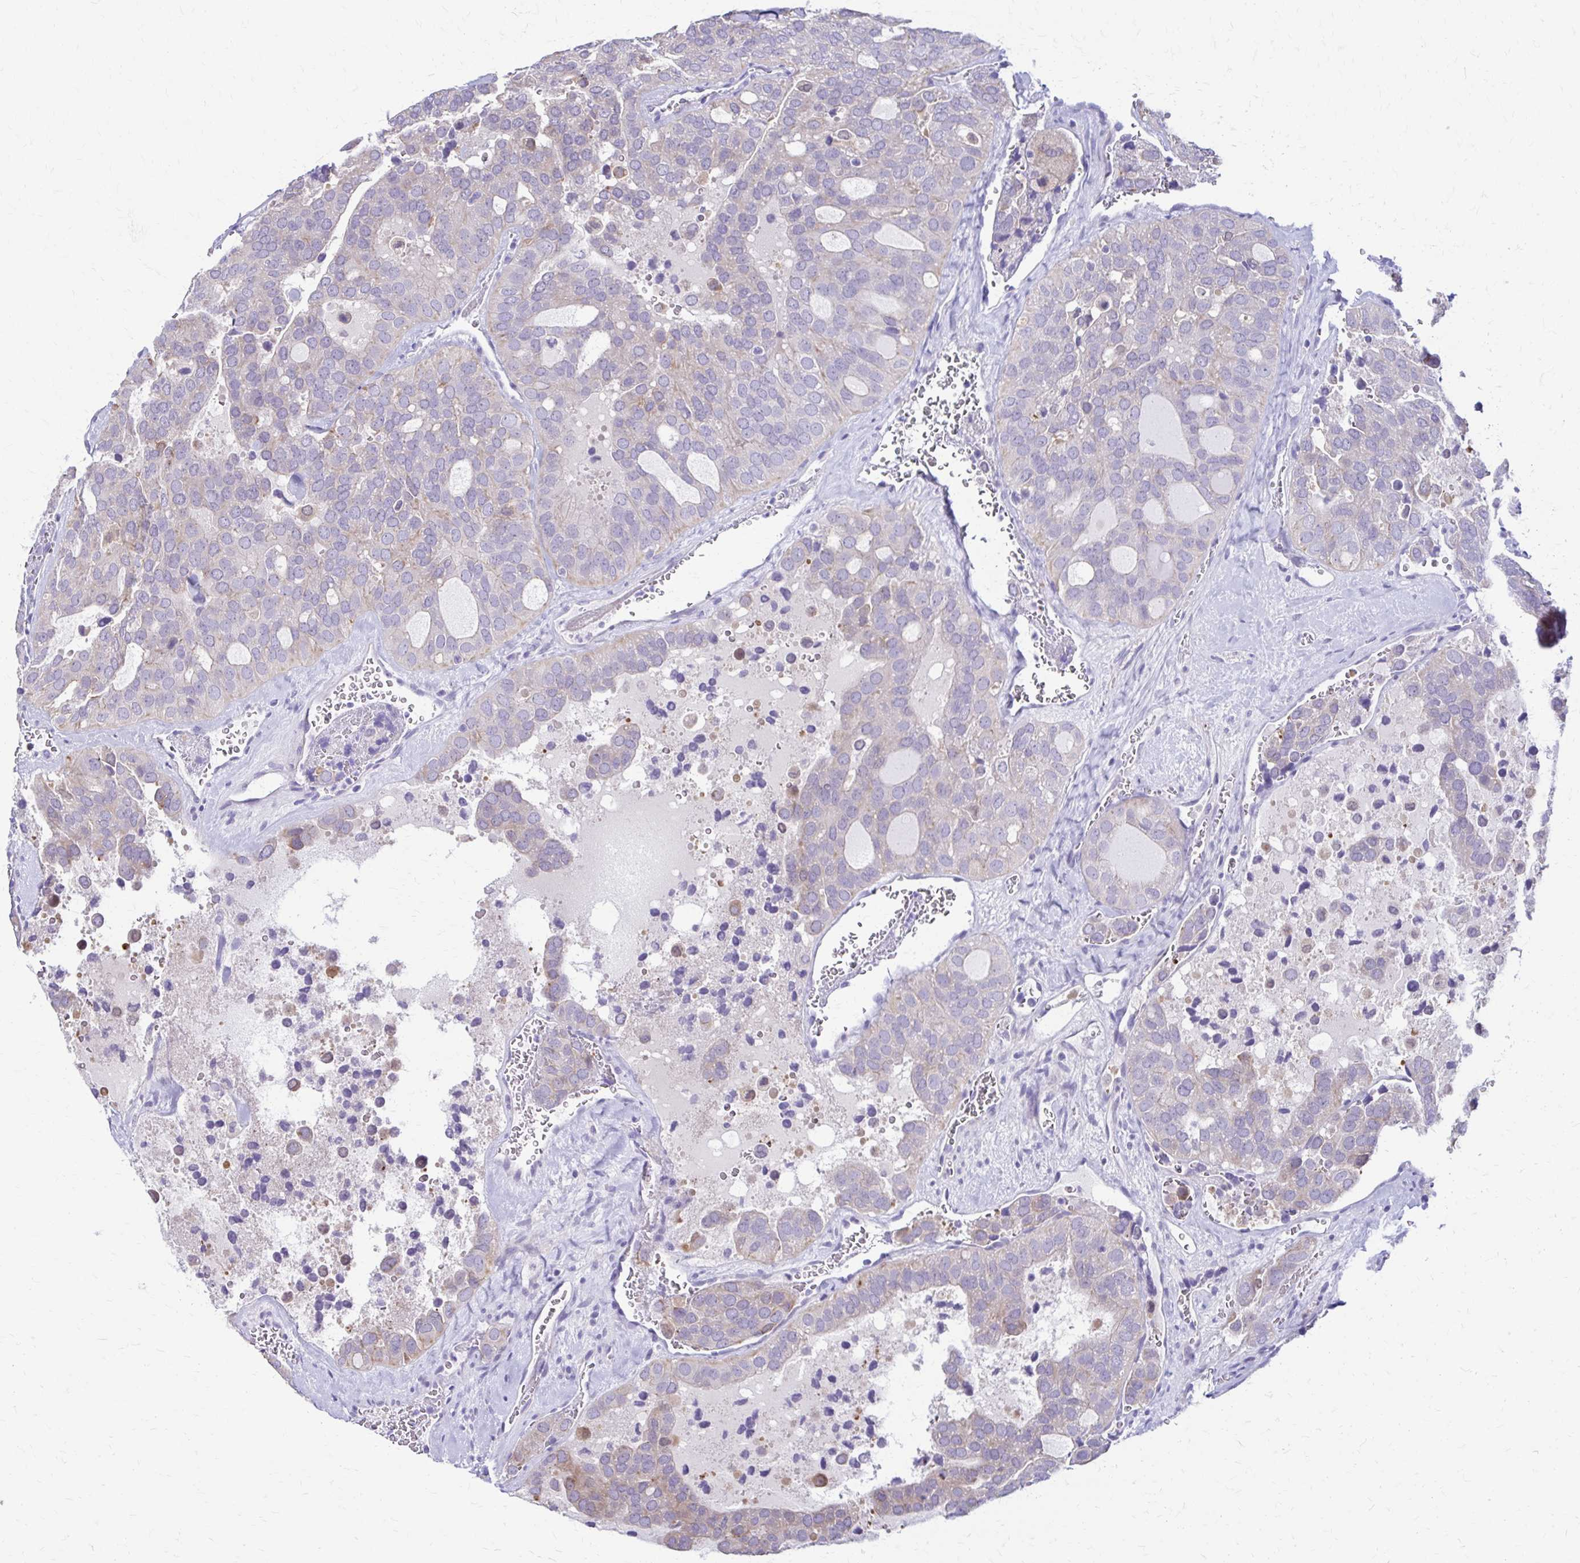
{"staining": {"intensity": "negative", "quantity": "none", "location": "none"}, "tissue": "thyroid cancer", "cell_type": "Tumor cells", "image_type": "cancer", "snomed": [{"axis": "morphology", "description": "Follicular adenoma carcinoma, NOS"}, {"axis": "topography", "description": "Thyroid gland"}], "caption": "Immunohistochemistry photomicrograph of neoplastic tissue: thyroid cancer (follicular adenoma carcinoma) stained with DAB (3,3'-diaminobenzidine) exhibits no significant protein staining in tumor cells.", "gene": "DSP", "patient": {"sex": "male", "age": 75}}